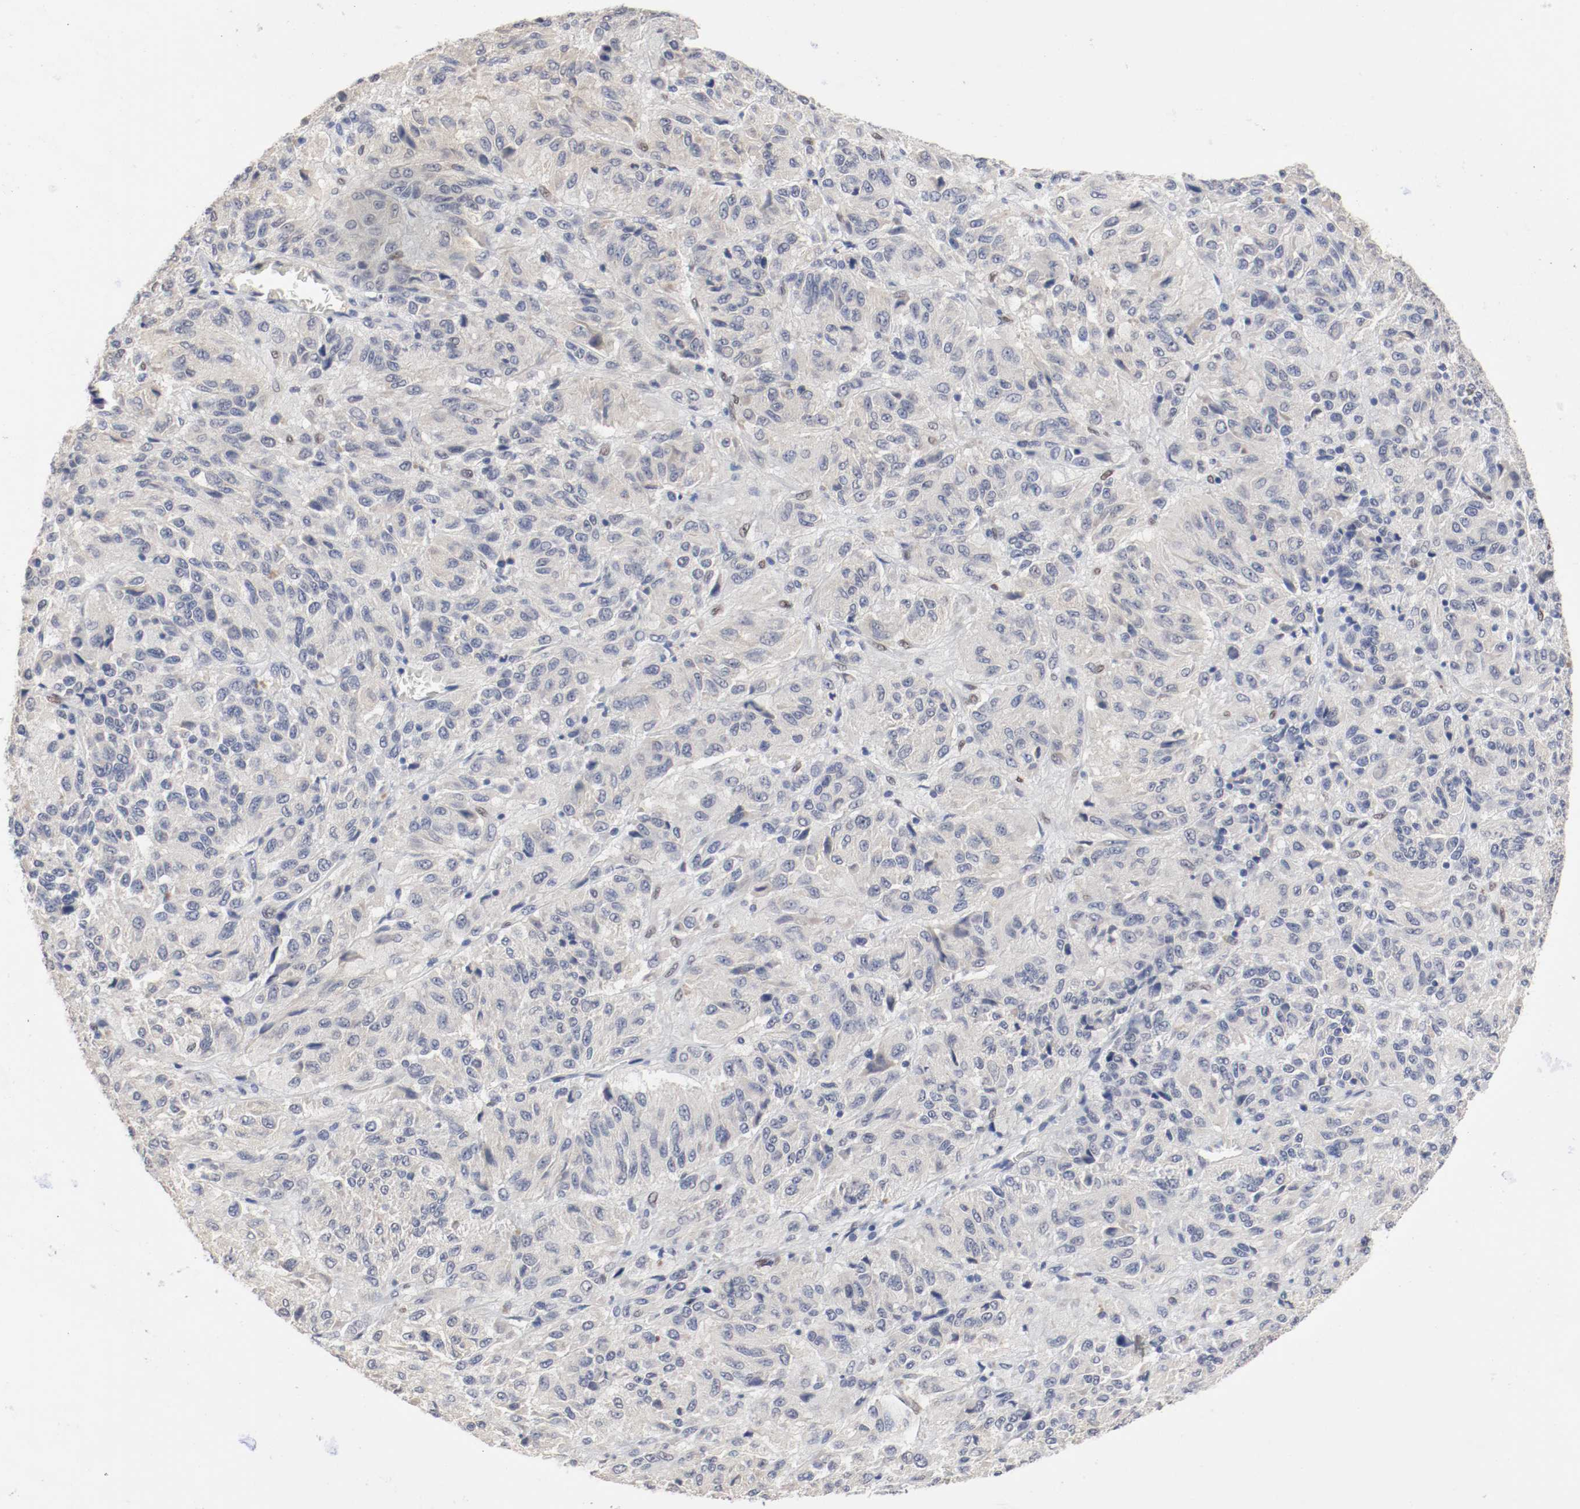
{"staining": {"intensity": "weak", "quantity": "<25%", "location": "cytoplasmic/membranous"}, "tissue": "melanoma", "cell_type": "Tumor cells", "image_type": "cancer", "snomed": [{"axis": "morphology", "description": "Malignant melanoma, Metastatic site"}, {"axis": "topography", "description": "Lung"}], "caption": "IHC of melanoma demonstrates no expression in tumor cells. (DAB (3,3'-diaminobenzidine) immunohistochemistry (IHC) visualized using brightfield microscopy, high magnification).", "gene": "FOSL2", "patient": {"sex": "male", "age": 64}}